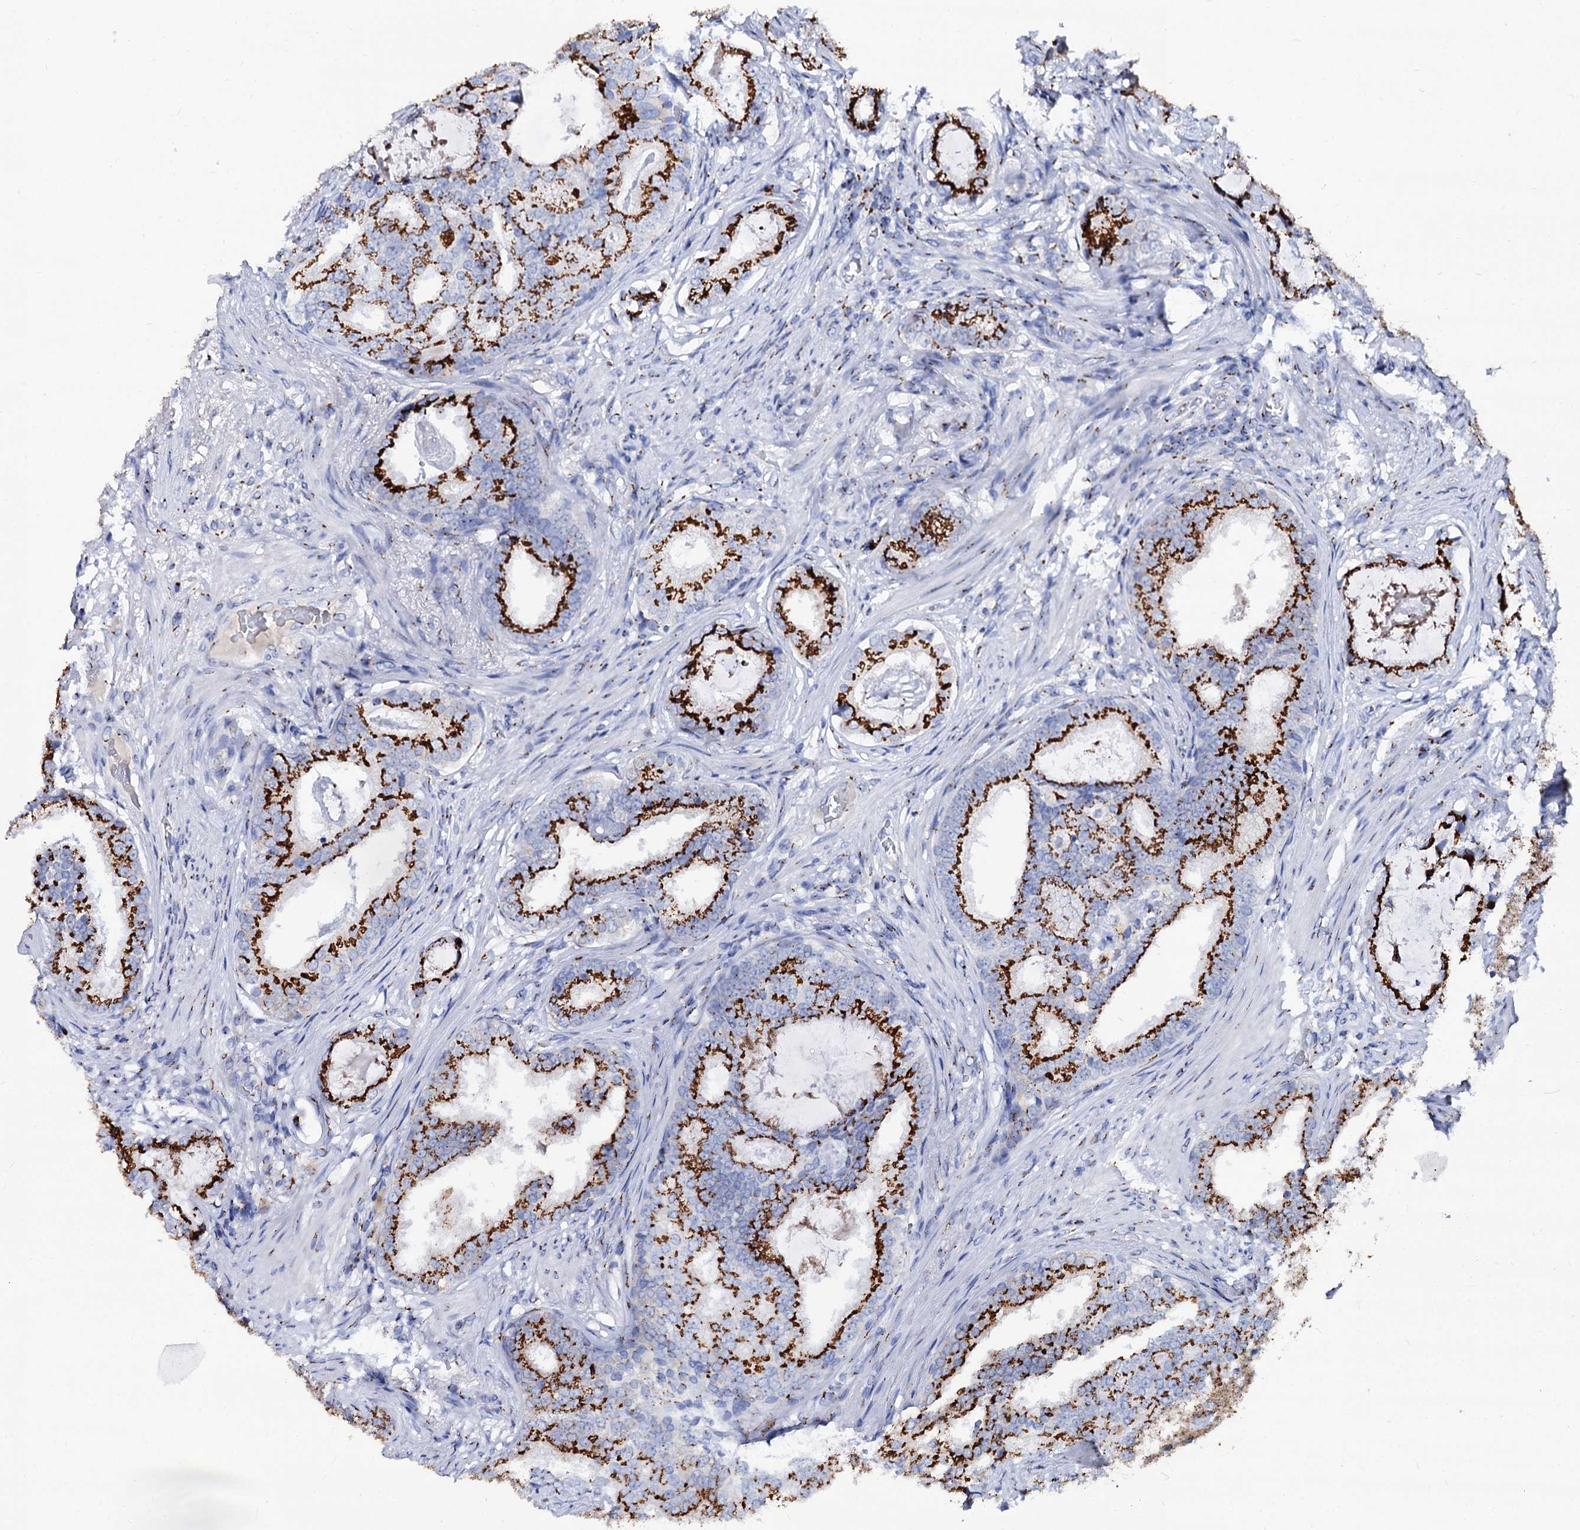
{"staining": {"intensity": "strong", "quantity": ">75%", "location": "cytoplasmic/membranous"}, "tissue": "prostate cancer", "cell_type": "Tumor cells", "image_type": "cancer", "snomed": [{"axis": "morphology", "description": "Adenocarcinoma, Low grade"}, {"axis": "topography", "description": "Prostate"}], "caption": "Human prostate cancer (low-grade adenocarcinoma) stained with a protein marker exhibits strong staining in tumor cells.", "gene": "TM9SF3", "patient": {"sex": "male", "age": 71}}